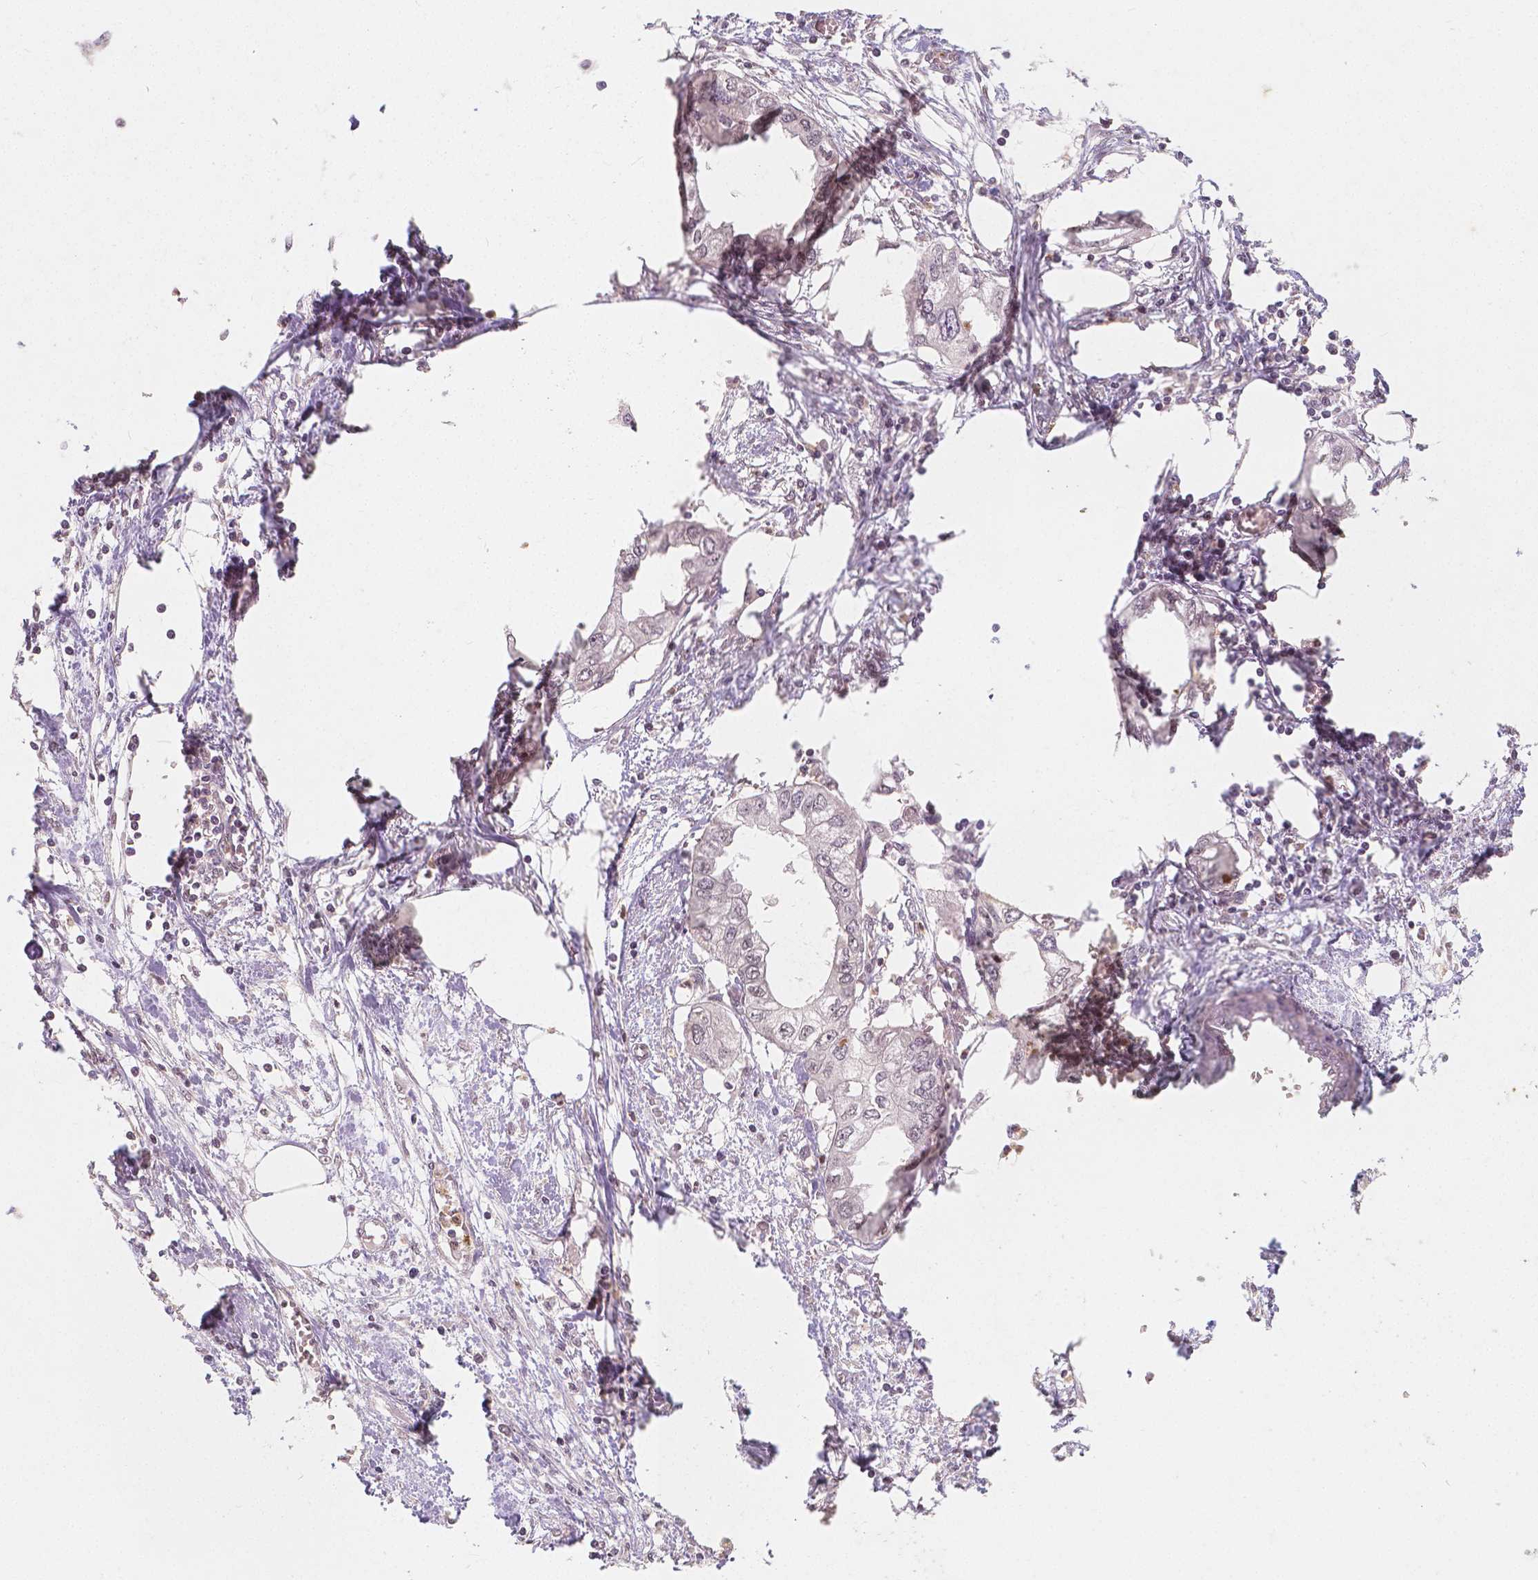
{"staining": {"intensity": "negative", "quantity": "none", "location": "none"}, "tissue": "endometrial cancer", "cell_type": "Tumor cells", "image_type": "cancer", "snomed": [{"axis": "morphology", "description": "Adenocarcinoma, NOS"}, {"axis": "morphology", "description": "Adenocarcinoma, metastatic, NOS"}, {"axis": "topography", "description": "Adipose tissue"}, {"axis": "topography", "description": "Endometrium"}], "caption": "Endometrial adenocarcinoma was stained to show a protein in brown. There is no significant staining in tumor cells. (IHC, brightfield microscopy, high magnification).", "gene": "NOLC1", "patient": {"sex": "female", "age": 67}}